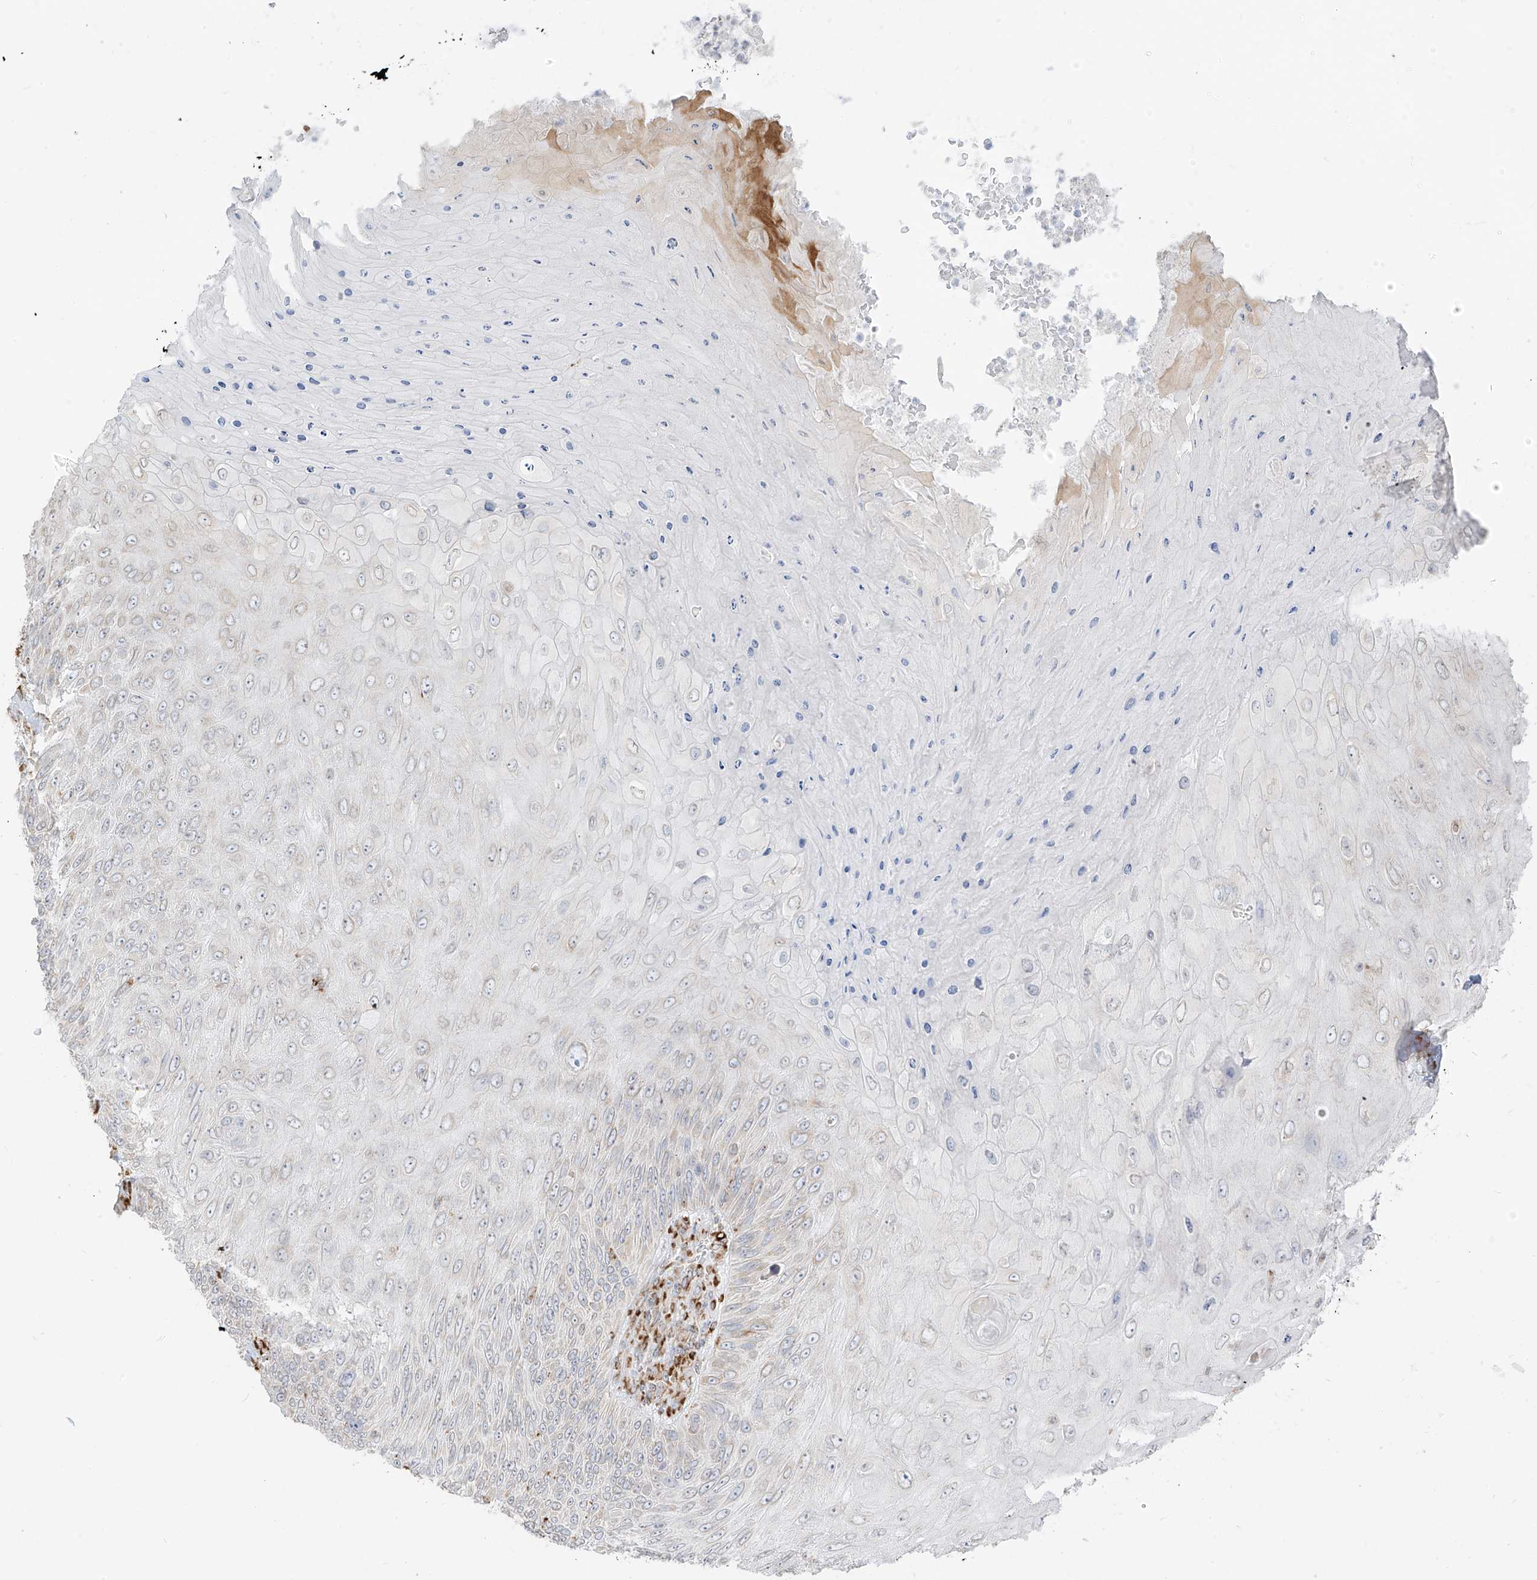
{"staining": {"intensity": "negative", "quantity": "none", "location": "none"}, "tissue": "skin cancer", "cell_type": "Tumor cells", "image_type": "cancer", "snomed": [{"axis": "morphology", "description": "Squamous cell carcinoma, NOS"}, {"axis": "topography", "description": "Skin"}], "caption": "Tumor cells are negative for protein expression in human skin cancer (squamous cell carcinoma).", "gene": "LRRC59", "patient": {"sex": "female", "age": 88}}